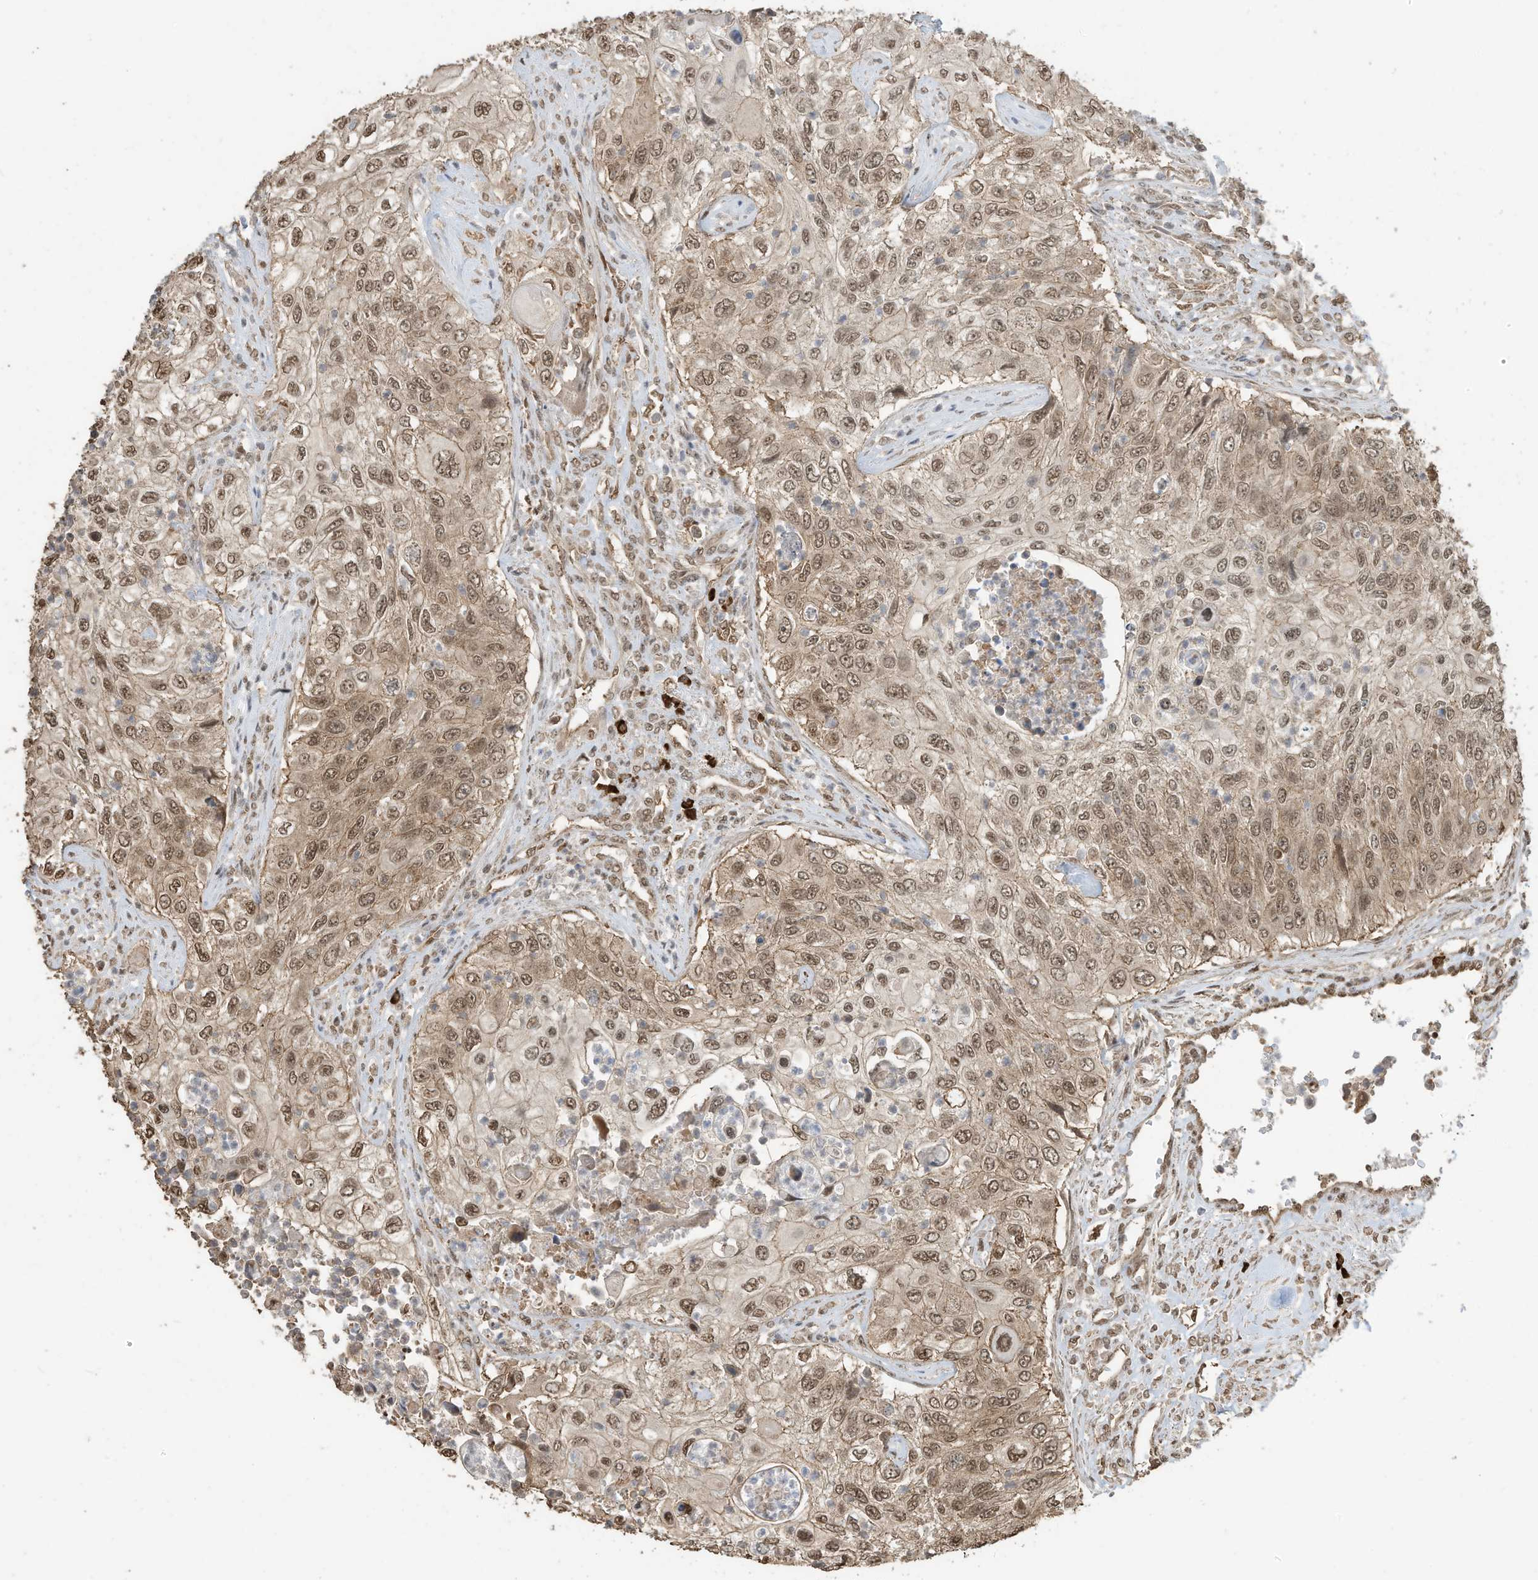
{"staining": {"intensity": "moderate", "quantity": ">75%", "location": "nuclear"}, "tissue": "urothelial cancer", "cell_type": "Tumor cells", "image_type": "cancer", "snomed": [{"axis": "morphology", "description": "Urothelial carcinoma, High grade"}, {"axis": "topography", "description": "Urinary bladder"}], "caption": "This is an image of immunohistochemistry staining of urothelial carcinoma (high-grade), which shows moderate staining in the nuclear of tumor cells.", "gene": "ZNF195", "patient": {"sex": "female", "age": 60}}